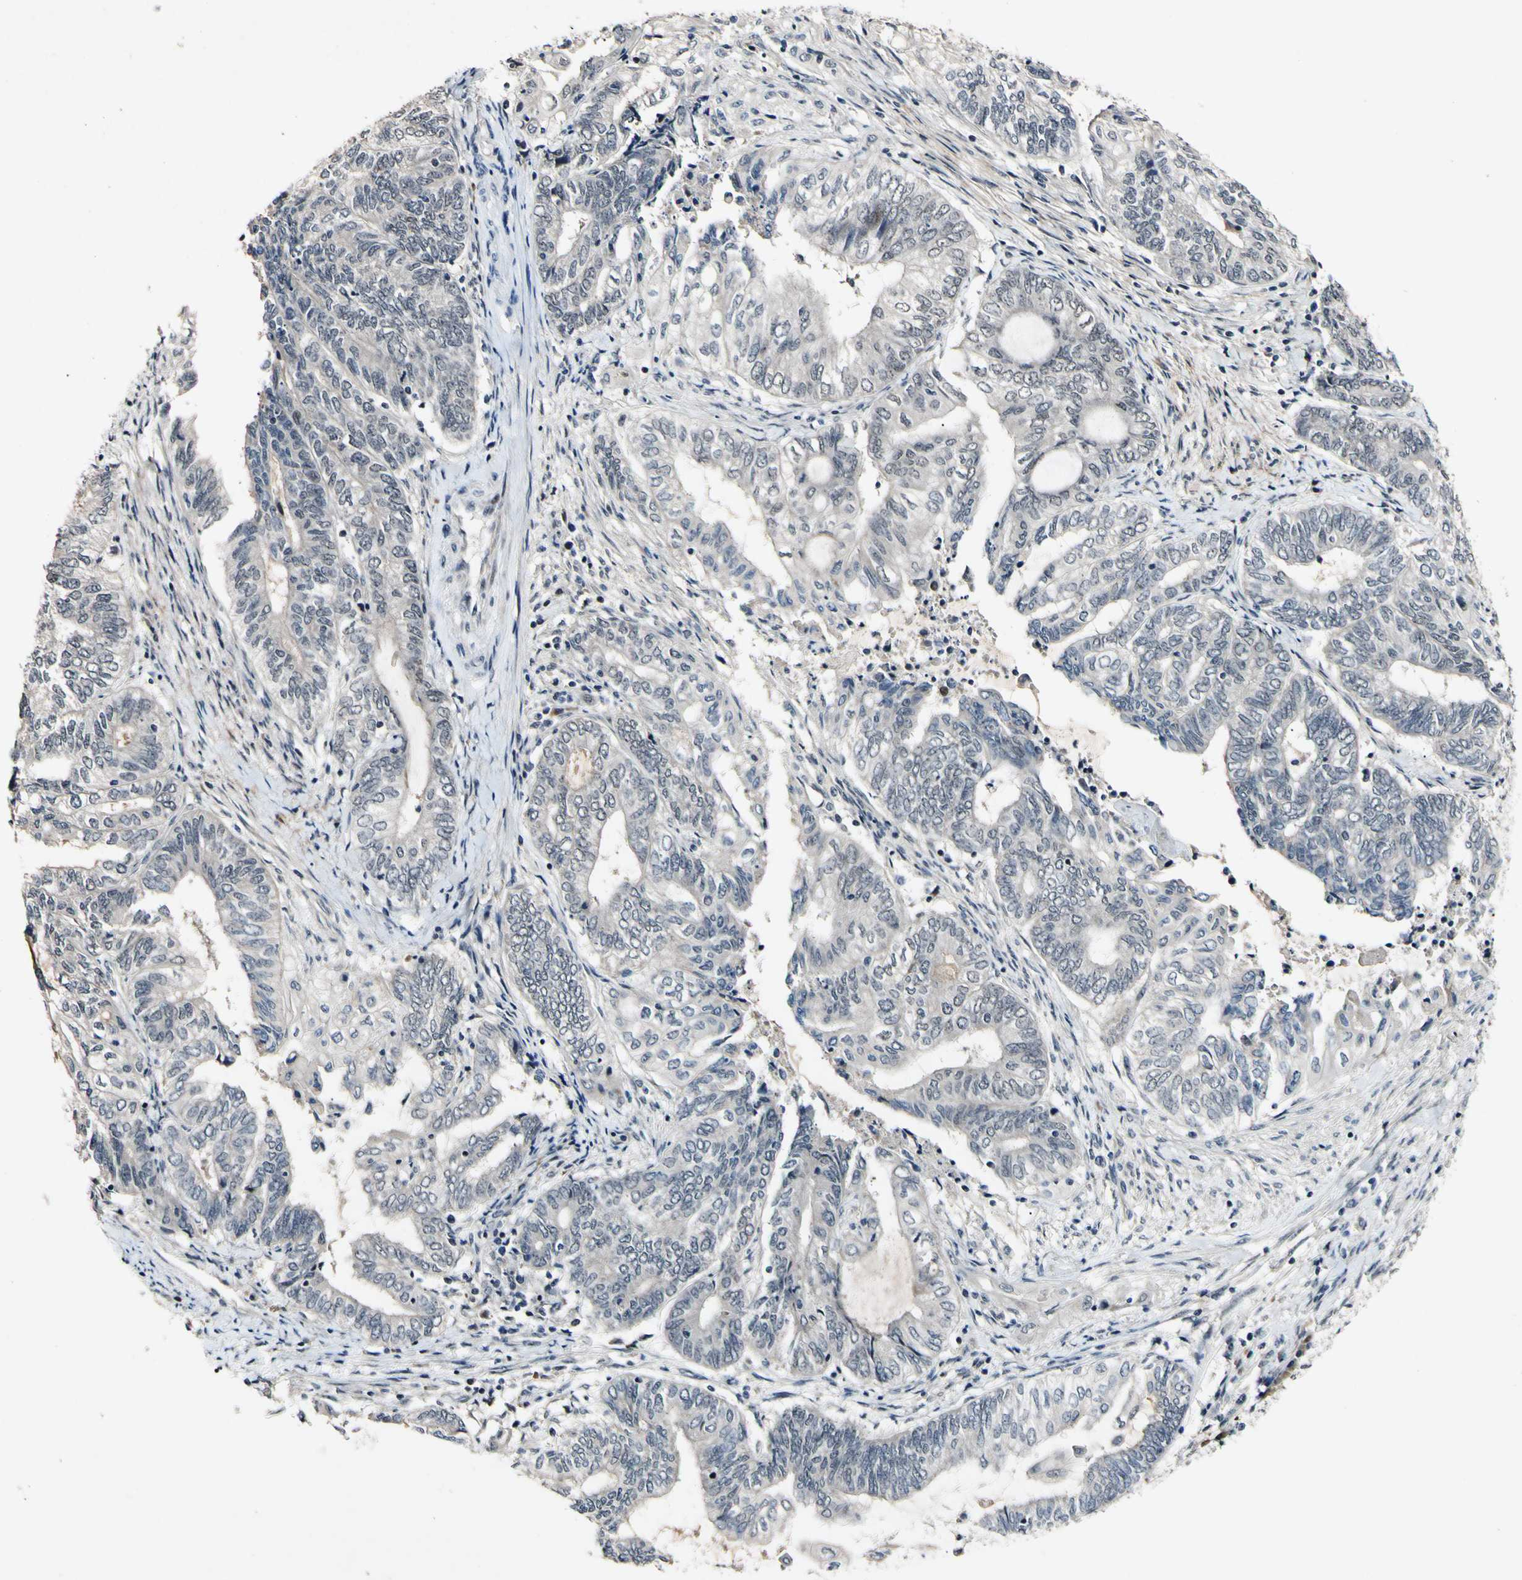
{"staining": {"intensity": "negative", "quantity": "none", "location": "none"}, "tissue": "endometrial cancer", "cell_type": "Tumor cells", "image_type": "cancer", "snomed": [{"axis": "morphology", "description": "Adenocarcinoma, NOS"}, {"axis": "topography", "description": "Uterus"}, {"axis": "topography", "description": "Endometrium"}], "caption": "Tumor cells are negative for protein expression in human endometrial cancer (adenocarcinoma).", "gene": "POLR2F", "patient": {"sex": "female", "age": 70}}